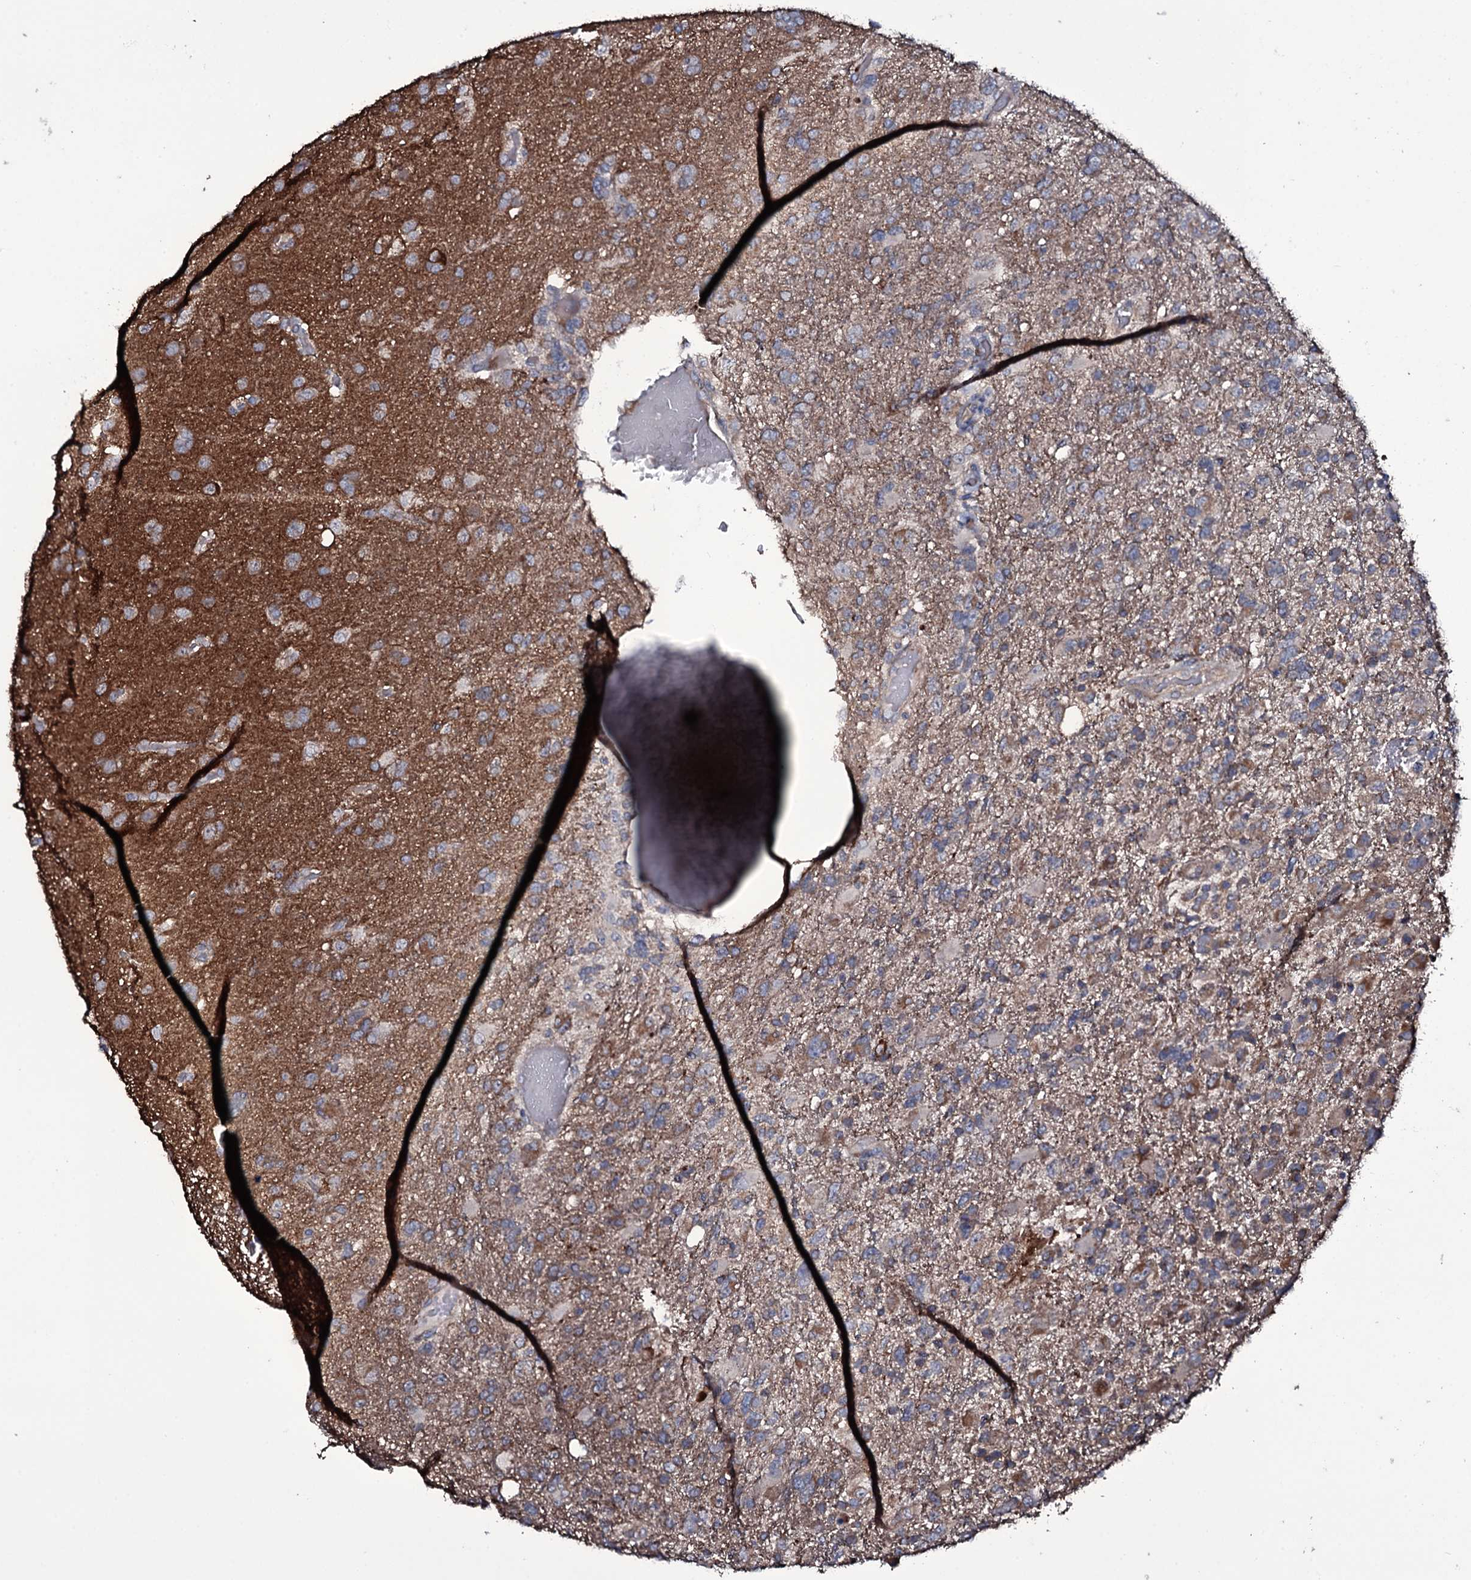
{"staining": {"intensity": "weak", "quantity": "25%-75%", "location": "cytoplasmic/membranous"}, "tissue": "glioma", "cell_type": "Tumor cells", "image_type": "cancer", "snomed": [{"axis": "morphology", "description": "Glioma, malignant, High grade"}, {"axis": "topography", "description": "Brain"}], "caption": "Protein positivity by immunohistochemistry reveals weak cytoplasmic/membranous positivity in about 25%-75% of tumor cells in glioma. Nuclei are stained in blue.", "gene": "WIPF3", "patient": {"sex": "male", "age": 61}}